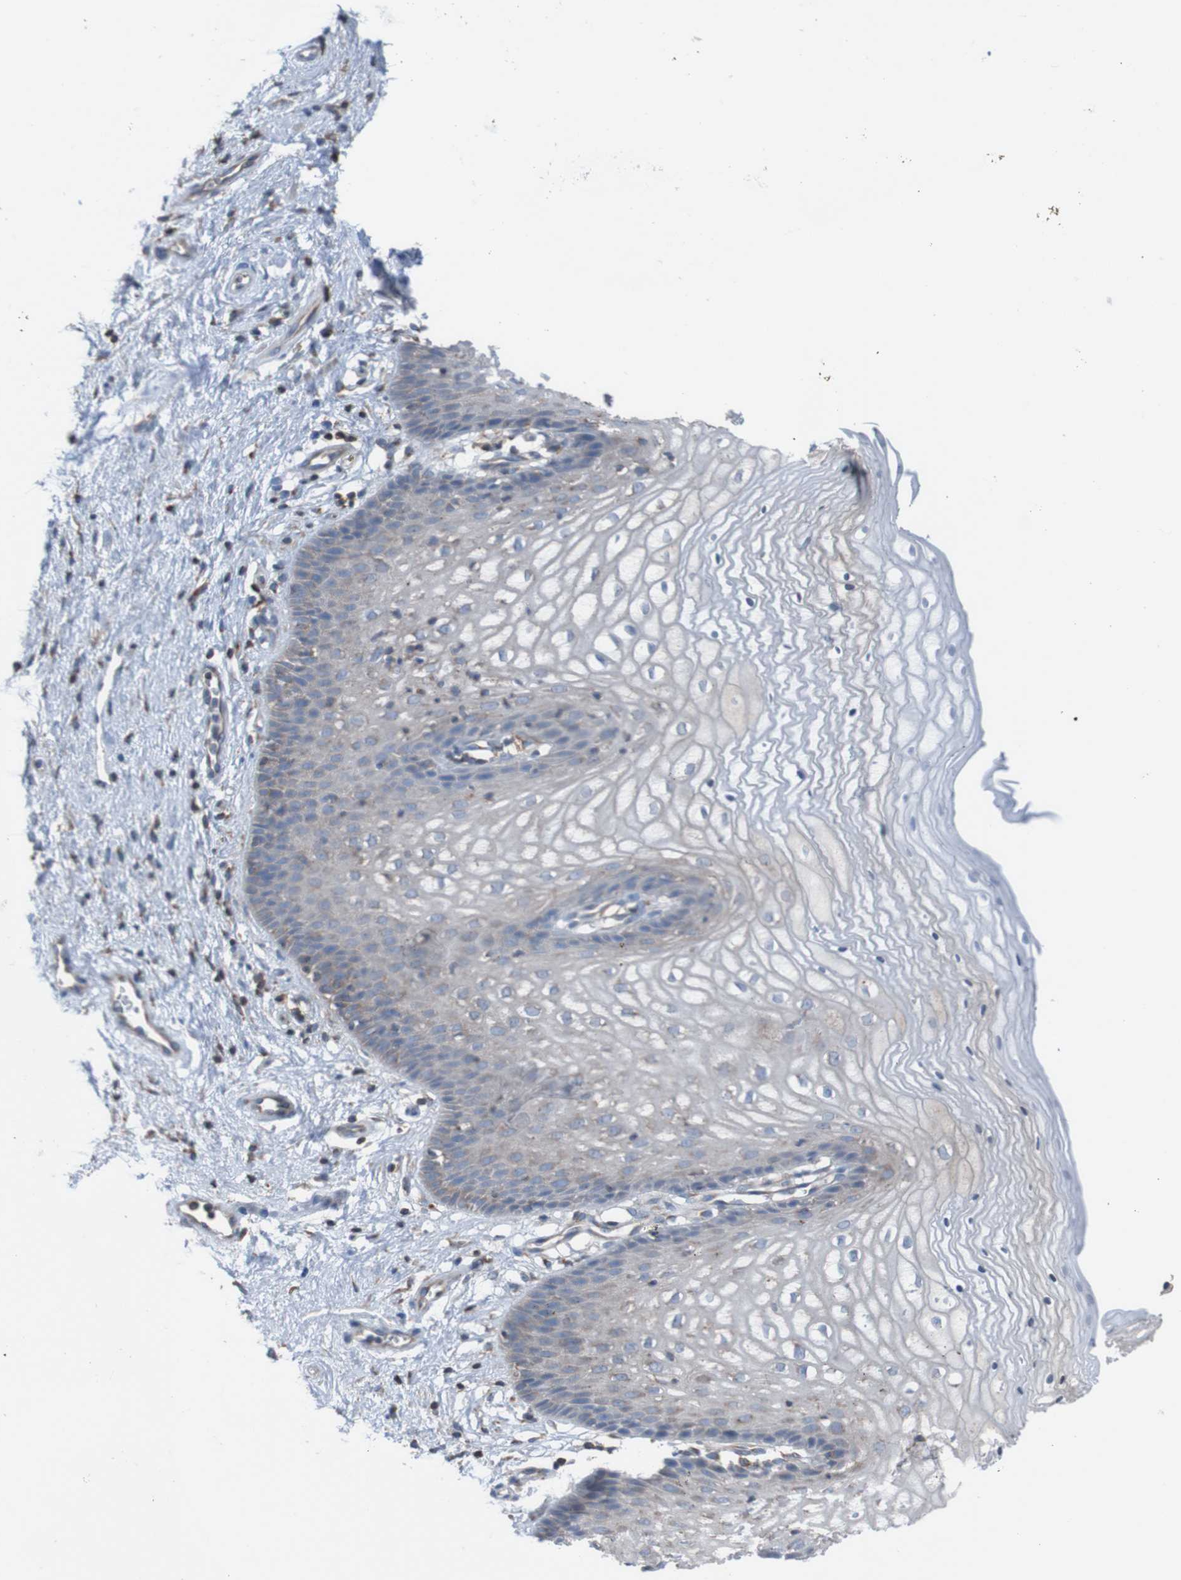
{"staining": {"intensity": "weak", "quantity": "<25%", "location": "cytoplasmic/membranous"}, "tissue": "vagina", "cell_type": "Squamous epithelial cells", "image_type": "normal", "snomed": [{"axis": "morphology", "description": "Normal tissue, NOS"}, {"axis": "topography", "description": "Vagina"}], "caption": "High power microscopy histopathology image of an immunohistochemistry (IHC) micrograph of benign vagina, revealing no significant staining in squamous epithelial cells.", "gene": "MINAR1", "patient": {"sex": "female", "age": 34}}